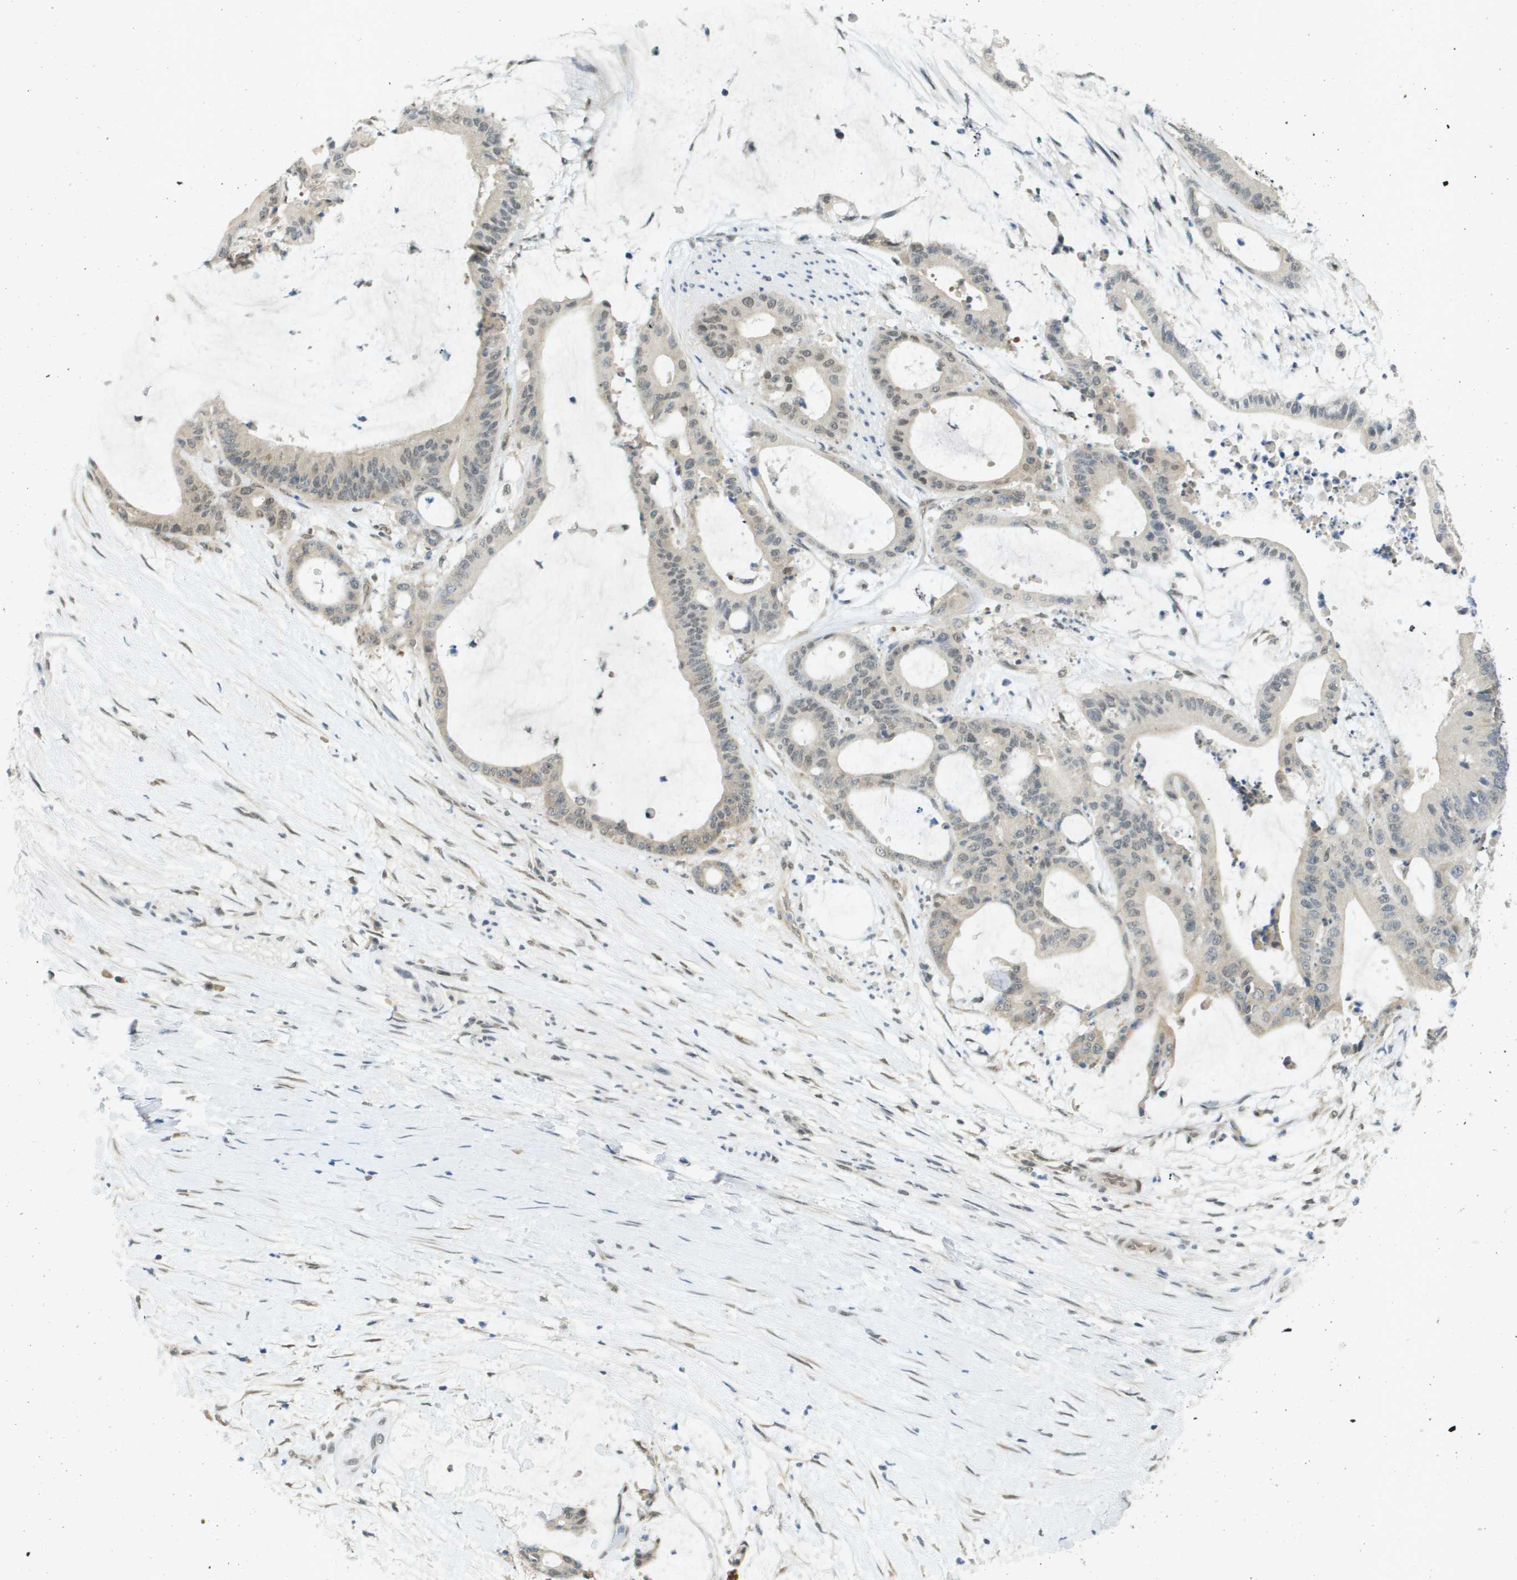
{"staining": {"intensity": "weak", "quantity": "25%-75%", "location": "nuclear"}, "tissue": "liver cancer", "cell_type": "Tumor cells", "image_type": "cancer", "snomed": [{"axis": "morphology", "description": "Cholangiocarcinoma"}, {"axis": "topography", "description": "Liver"}], "caption": "Liver cancer stained with immunohistochemistry exhibits weak nuclear staining in approximately 25%-75% of tumor cells. Immunohistochemistry stains the protein in brown and the nuclei are stained blue.", "gene": "ARID1B", "patient": {"sex": "female", "age": 73}}